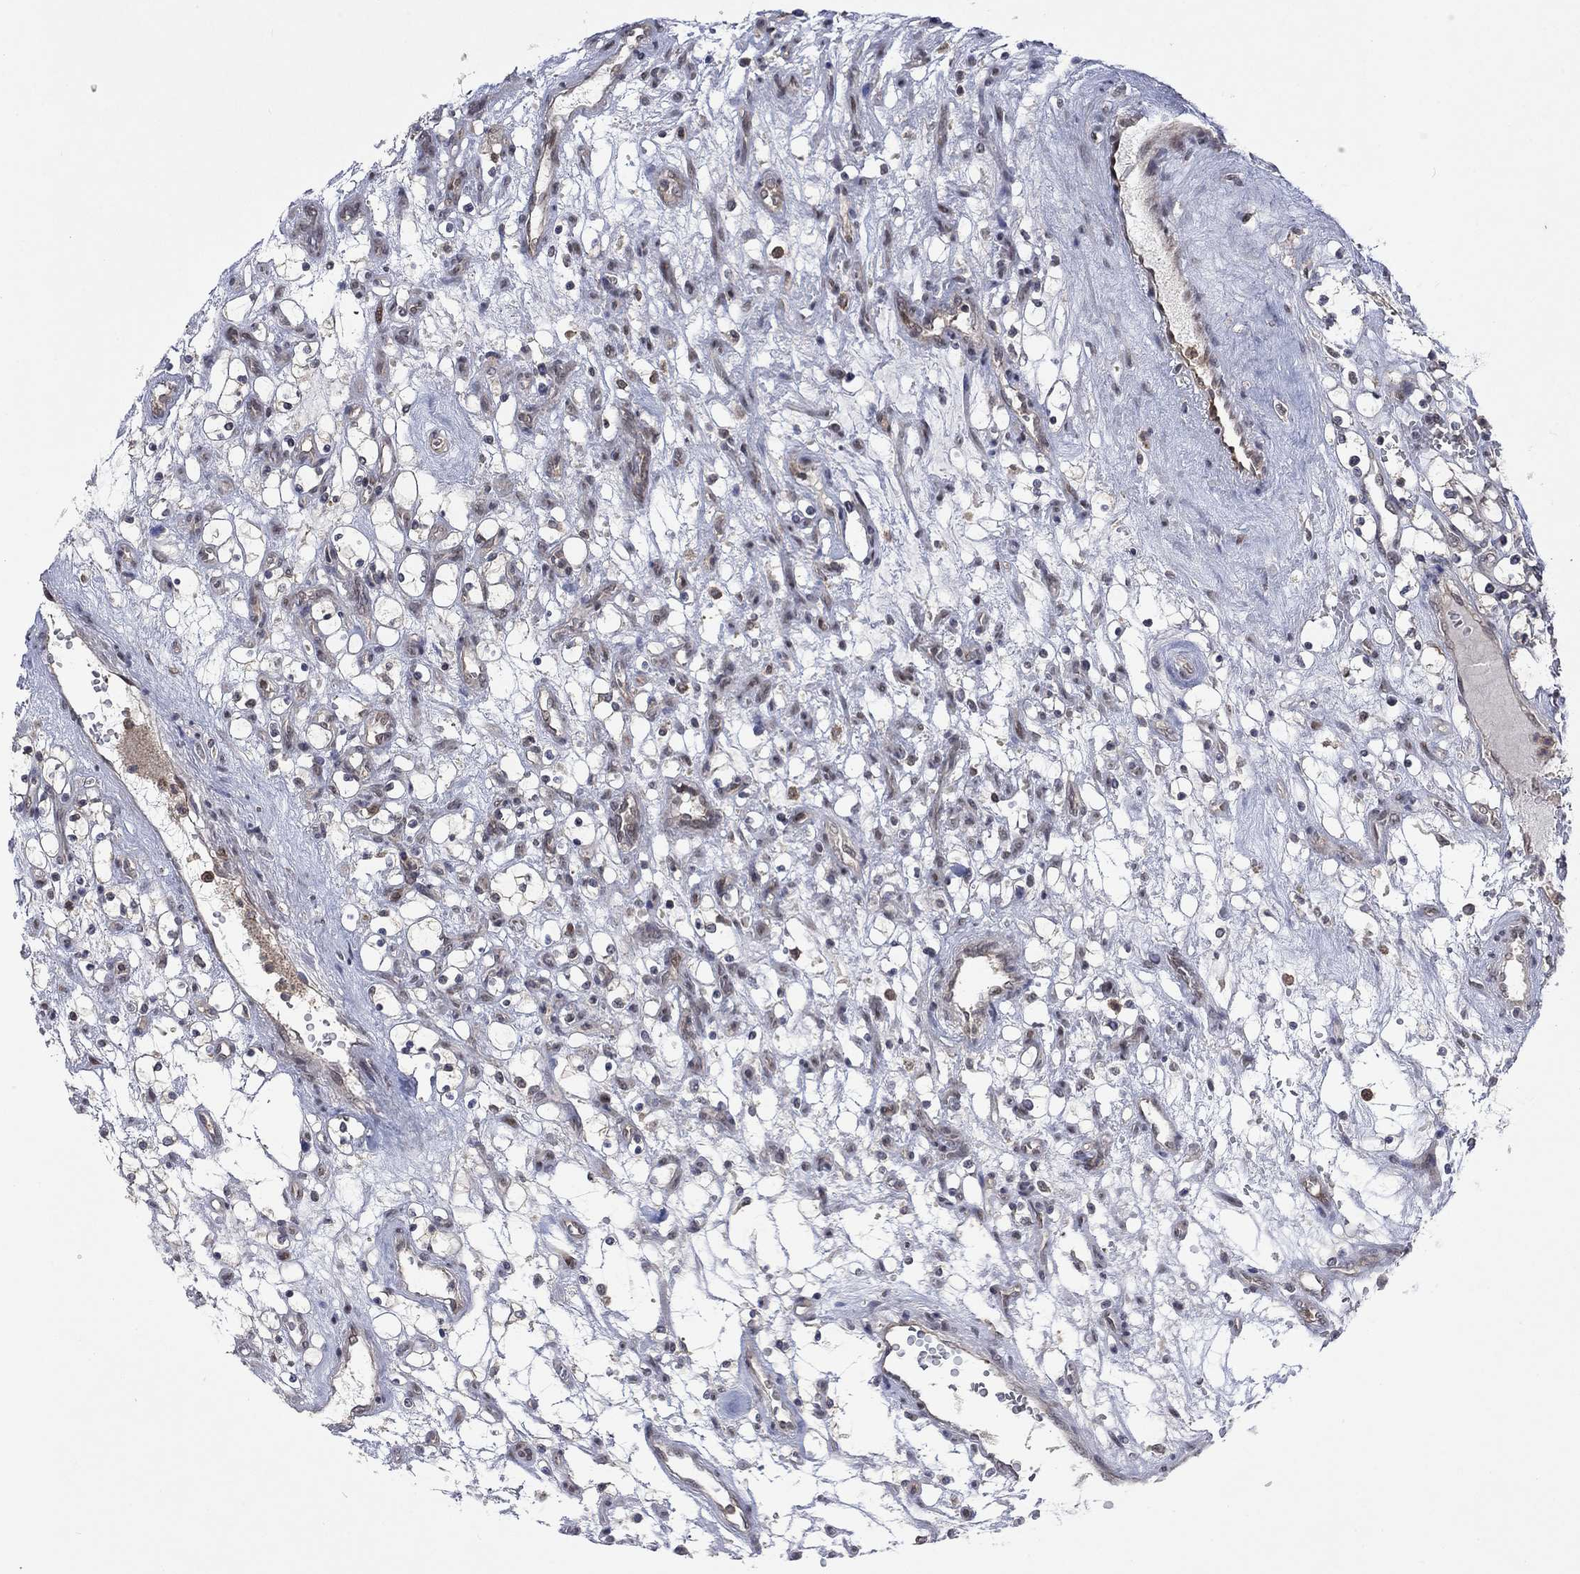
{"staining": {"intensity": "negative", "quantity": "none", "location": "none"}, "tissue": "renal cancer", "cell_type": "Tumor cells", "image_type": "cancer", "snomed": [{"axis": "morphology", "description": "Adenocarcinoma, NOS"}, {"axis": "topography", "description": "Kidney"}], "caption": "A photomicrograph of renal adenocarcinoma stained for a protein displays no brown staining in tumor cells.", "gene": "PPP1R9A", "patient": {"sex": "female", "age": 69}}